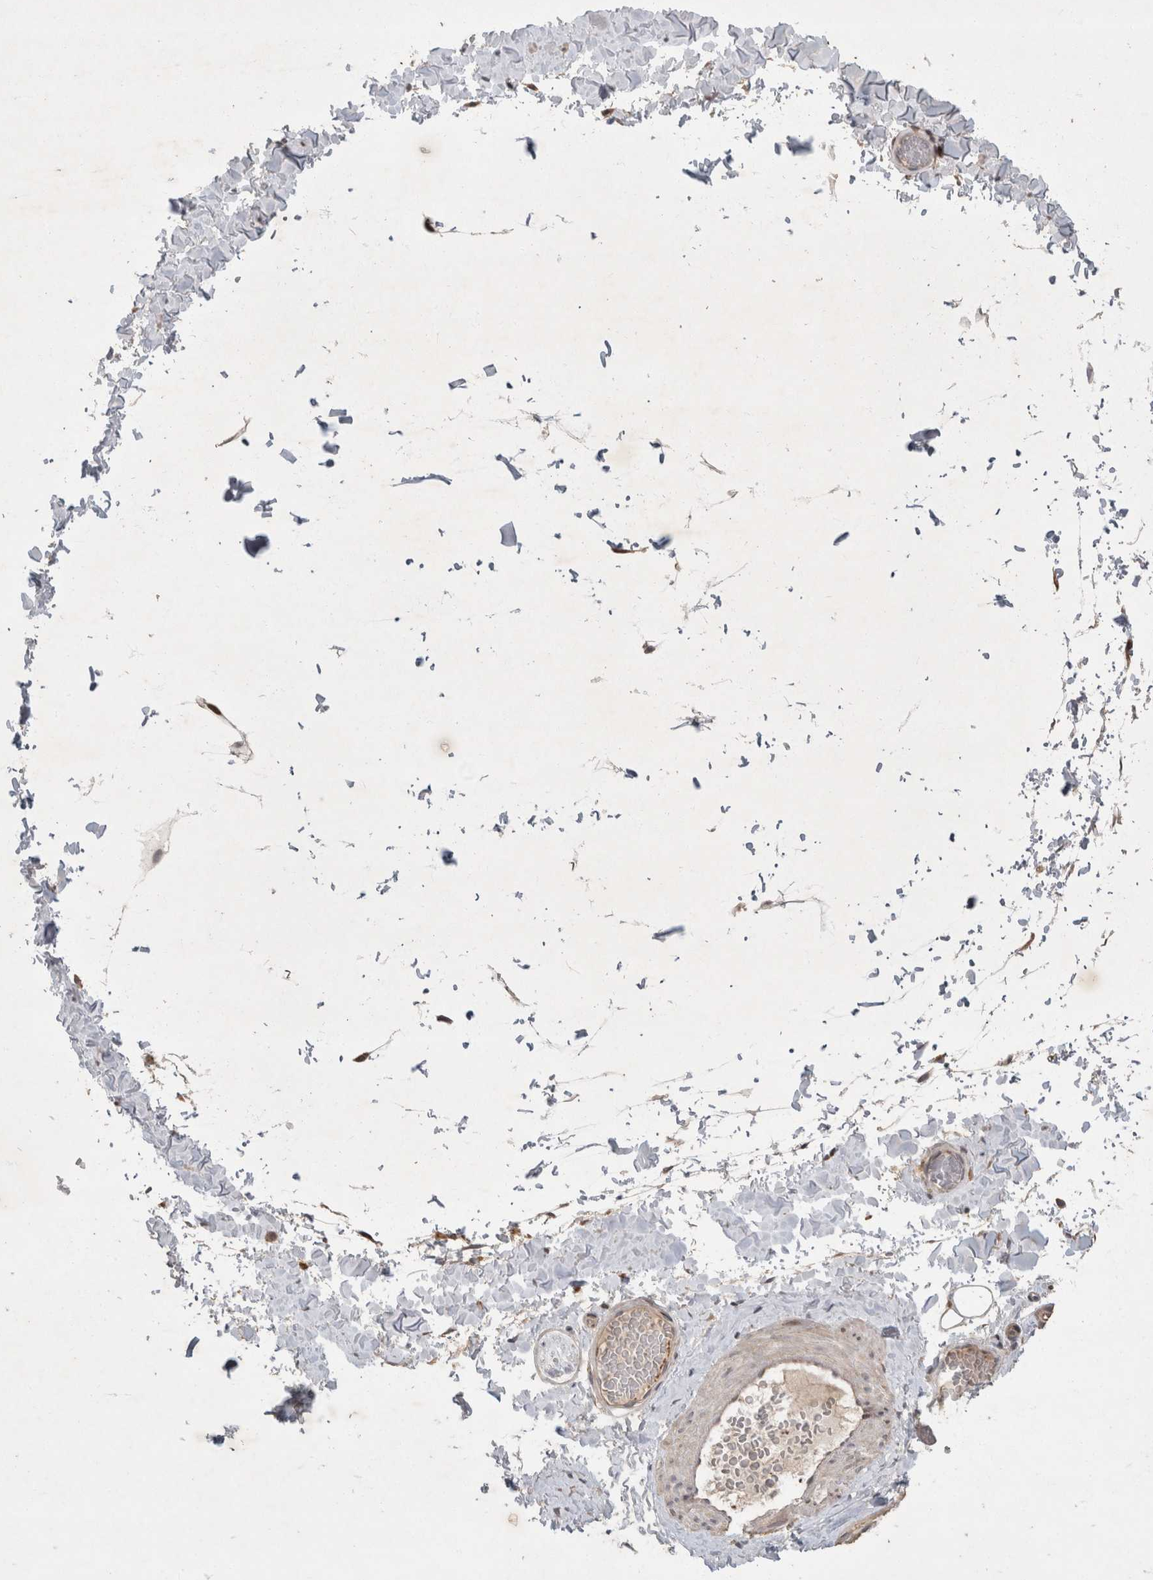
{"staining": {"intensity": "negative", "quantity": "none", "location": "none"}, "tissue": "adipose tissue", "cell_type": "Adipocytes", "image_type": "normal", "snomed": [{"axis": "morphology", "description": "Normal tissue, NOS"}, {"axis": "topography", "description": "Adipose tissue"}, {"axis": "topography", "description": "Vascular tissue"}, {"axis": "topography", "description": "Peripheral nerve tissue"}], "caption": "A micrograph of adipose tissue stained for a protein exhibits no brown staining in adipocytes.", "gene": "C8orf58", "patient": {"sex": "male", "age": 25}}